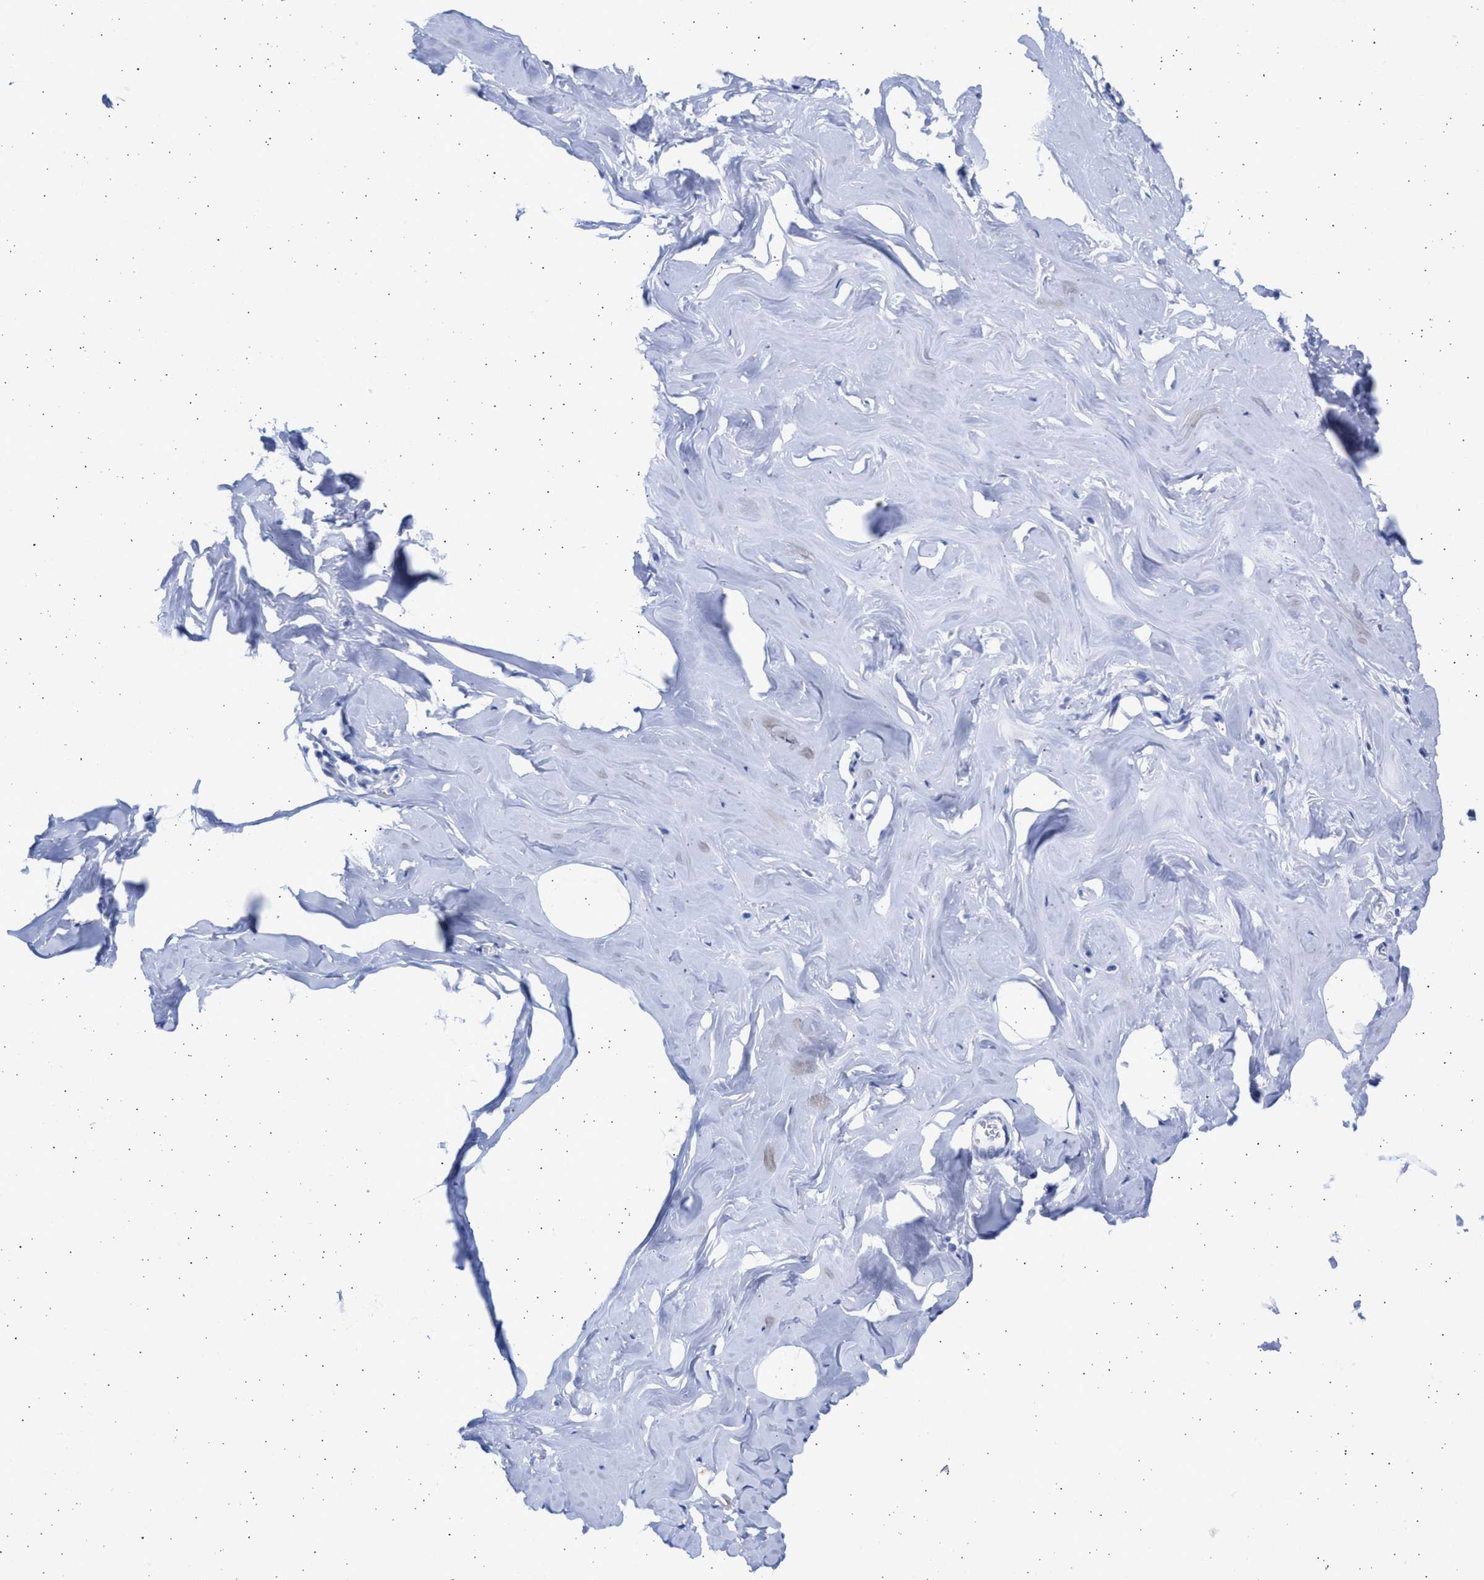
{"staining": {"intensity": "negative", "quantity": "none", "location": "none"}, "tissue": "adipose tissue", "cell_type": "Adipocytes", "image_type": "normal", "snomed": [{"axis": "morphology", "description": "Normal tissue, NOS"}, {"axis": "morphology", "description": "Fibrosis, NOS"}, {"axis": "topography", "description": "Breast"}, {"axis": "topography", "description": "Adipose tissue"}], "caption": "Normal adipose tissue was stained to show a protein in brown. There is no significant positivity in adipocytes.", "gene": "ALDOC", "patient": {"sex": "female", "age": 39}}